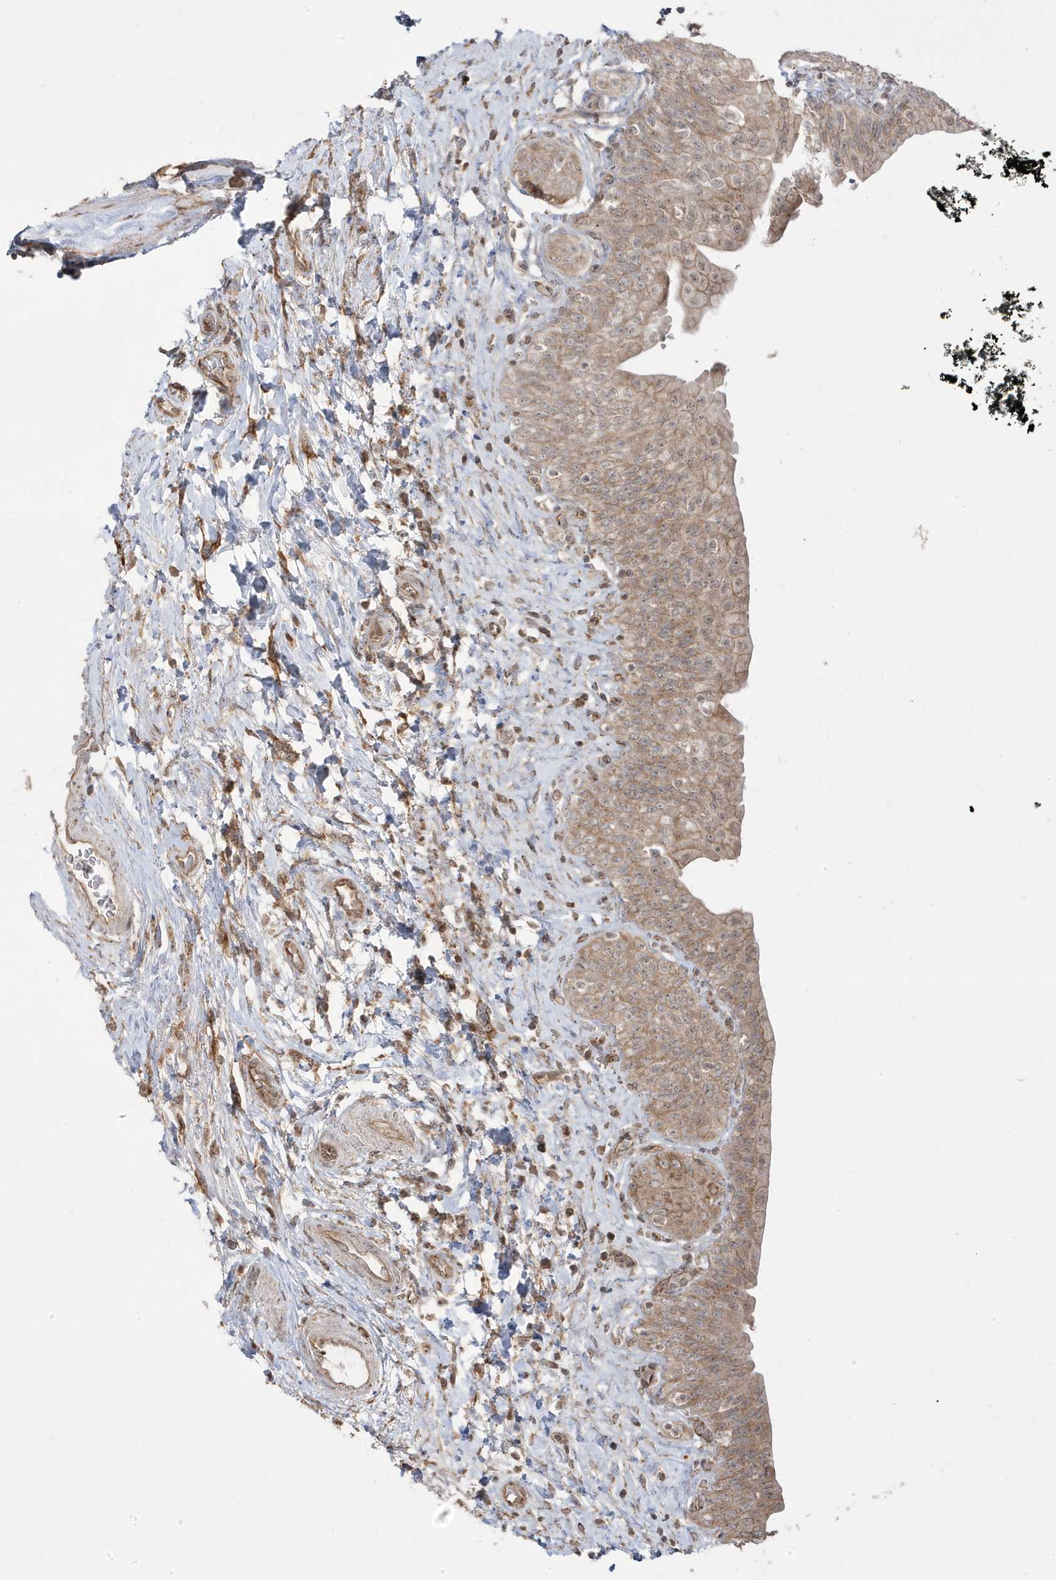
{"staining": {"intensity": "weak", "quantity": ">75%", "location": "cytoplasmic/membranous"}, "tissue": "urinary bladder", "cell_type": "Urothelial cells", "image_type": "normal", "snomed": [{"axis": "morphology", "description": "Normal tissue, NOS"}, {"axis": "topography", "description": "Urinary bladder"}], "caption": "Immunohistochemical staining of unremarkable urinary bladder shows >75% levels of weak cytoplasmic/membranous protein positivity in about >75% of urothelial cells.", "gene": "DNAJC12", "patient": {"sex": "male", "age": 83}}